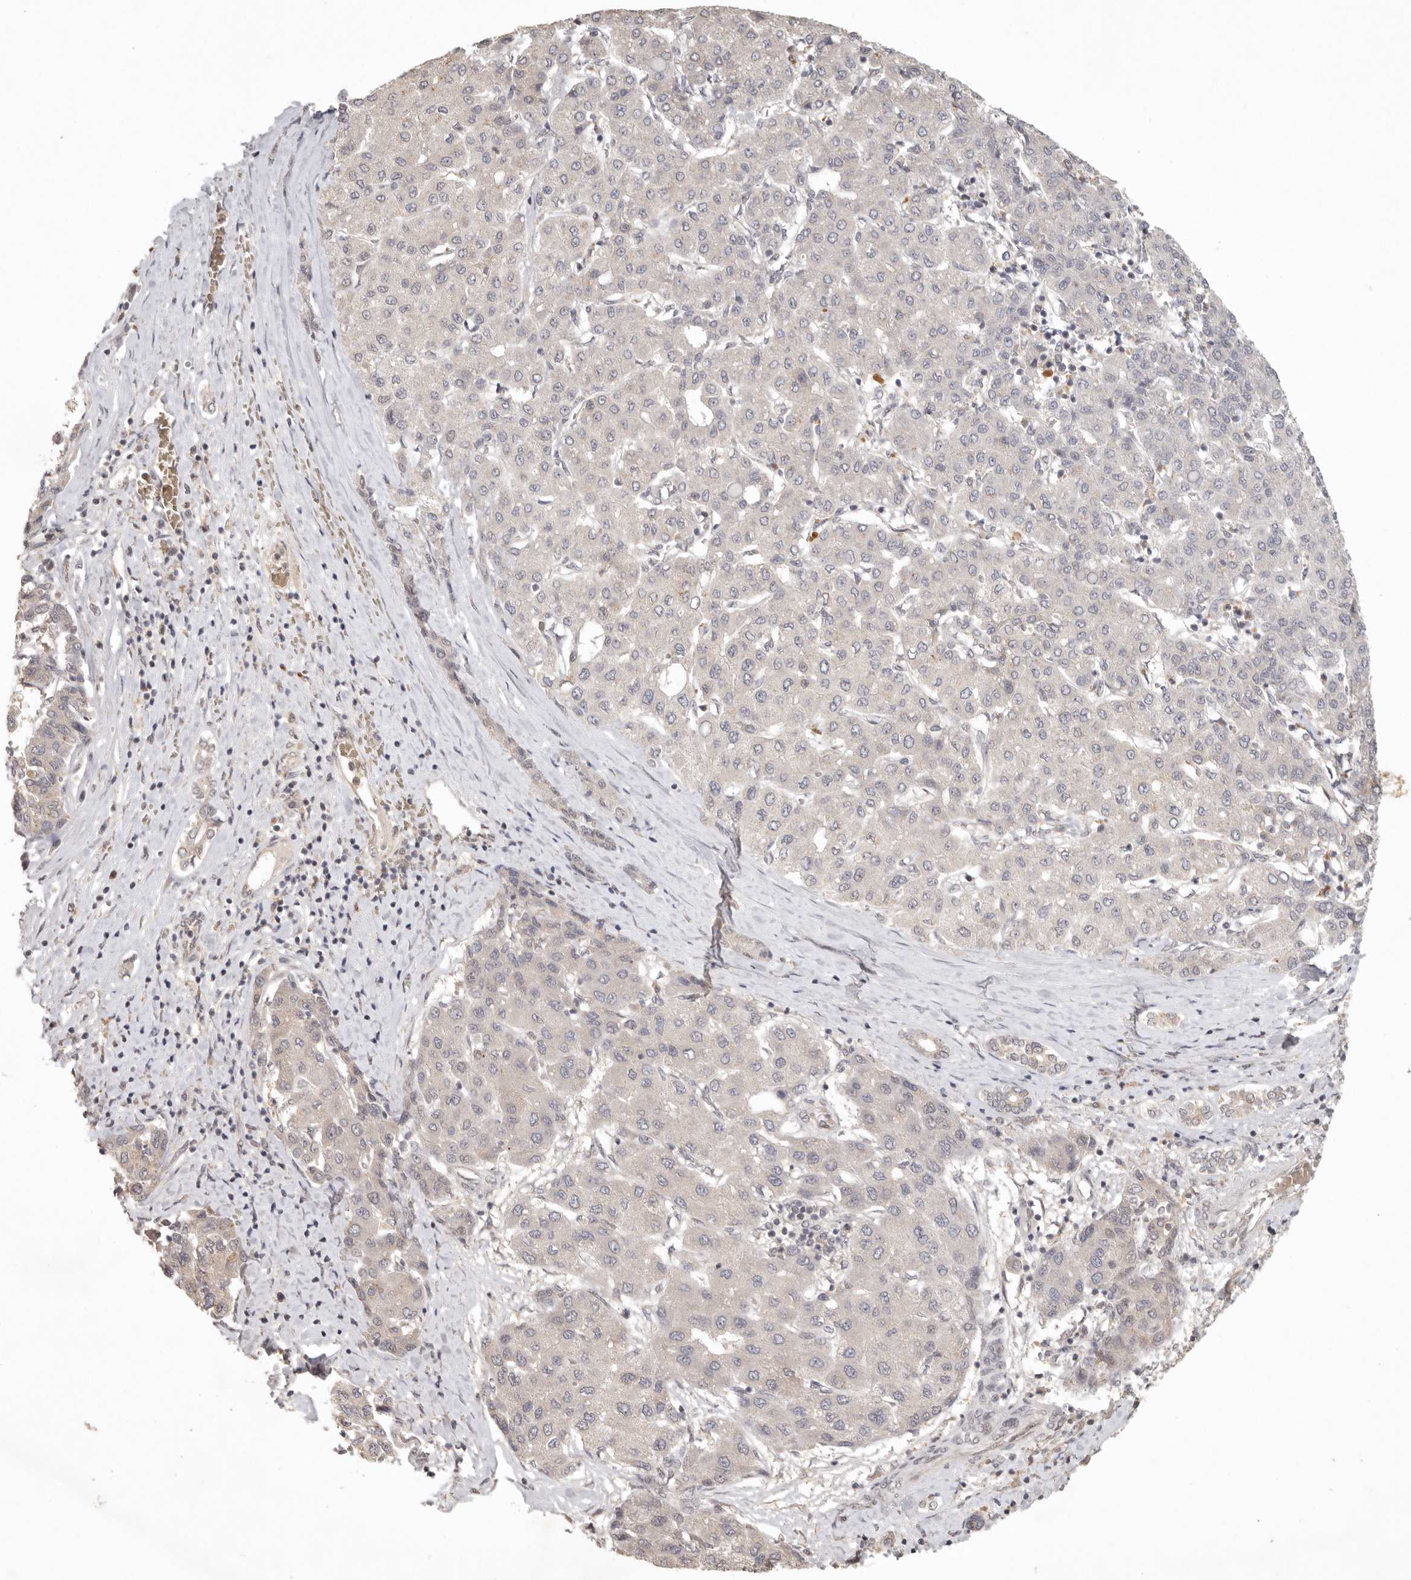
{"staining": {"intensity": "negative", "quantity": "none", "location": "none"}, "tissue": "liver cancer", "cell_type": "Tumor cells", "image_type": "cancer", "snomed": [{"axis": "morphology", "description": "Carcinoma, Hepatocellular, NOS"}, {"axis": "topography", "description": "Liver"}], "caption": "High power microscopy histopathology image of an IHC photomicrograph of liver cancer (hepatocellular carcinoma), revealing no significant expression in tumor cells.", "gene": "LRRC75A", "patient": {"sex": "male", "age": 65}}